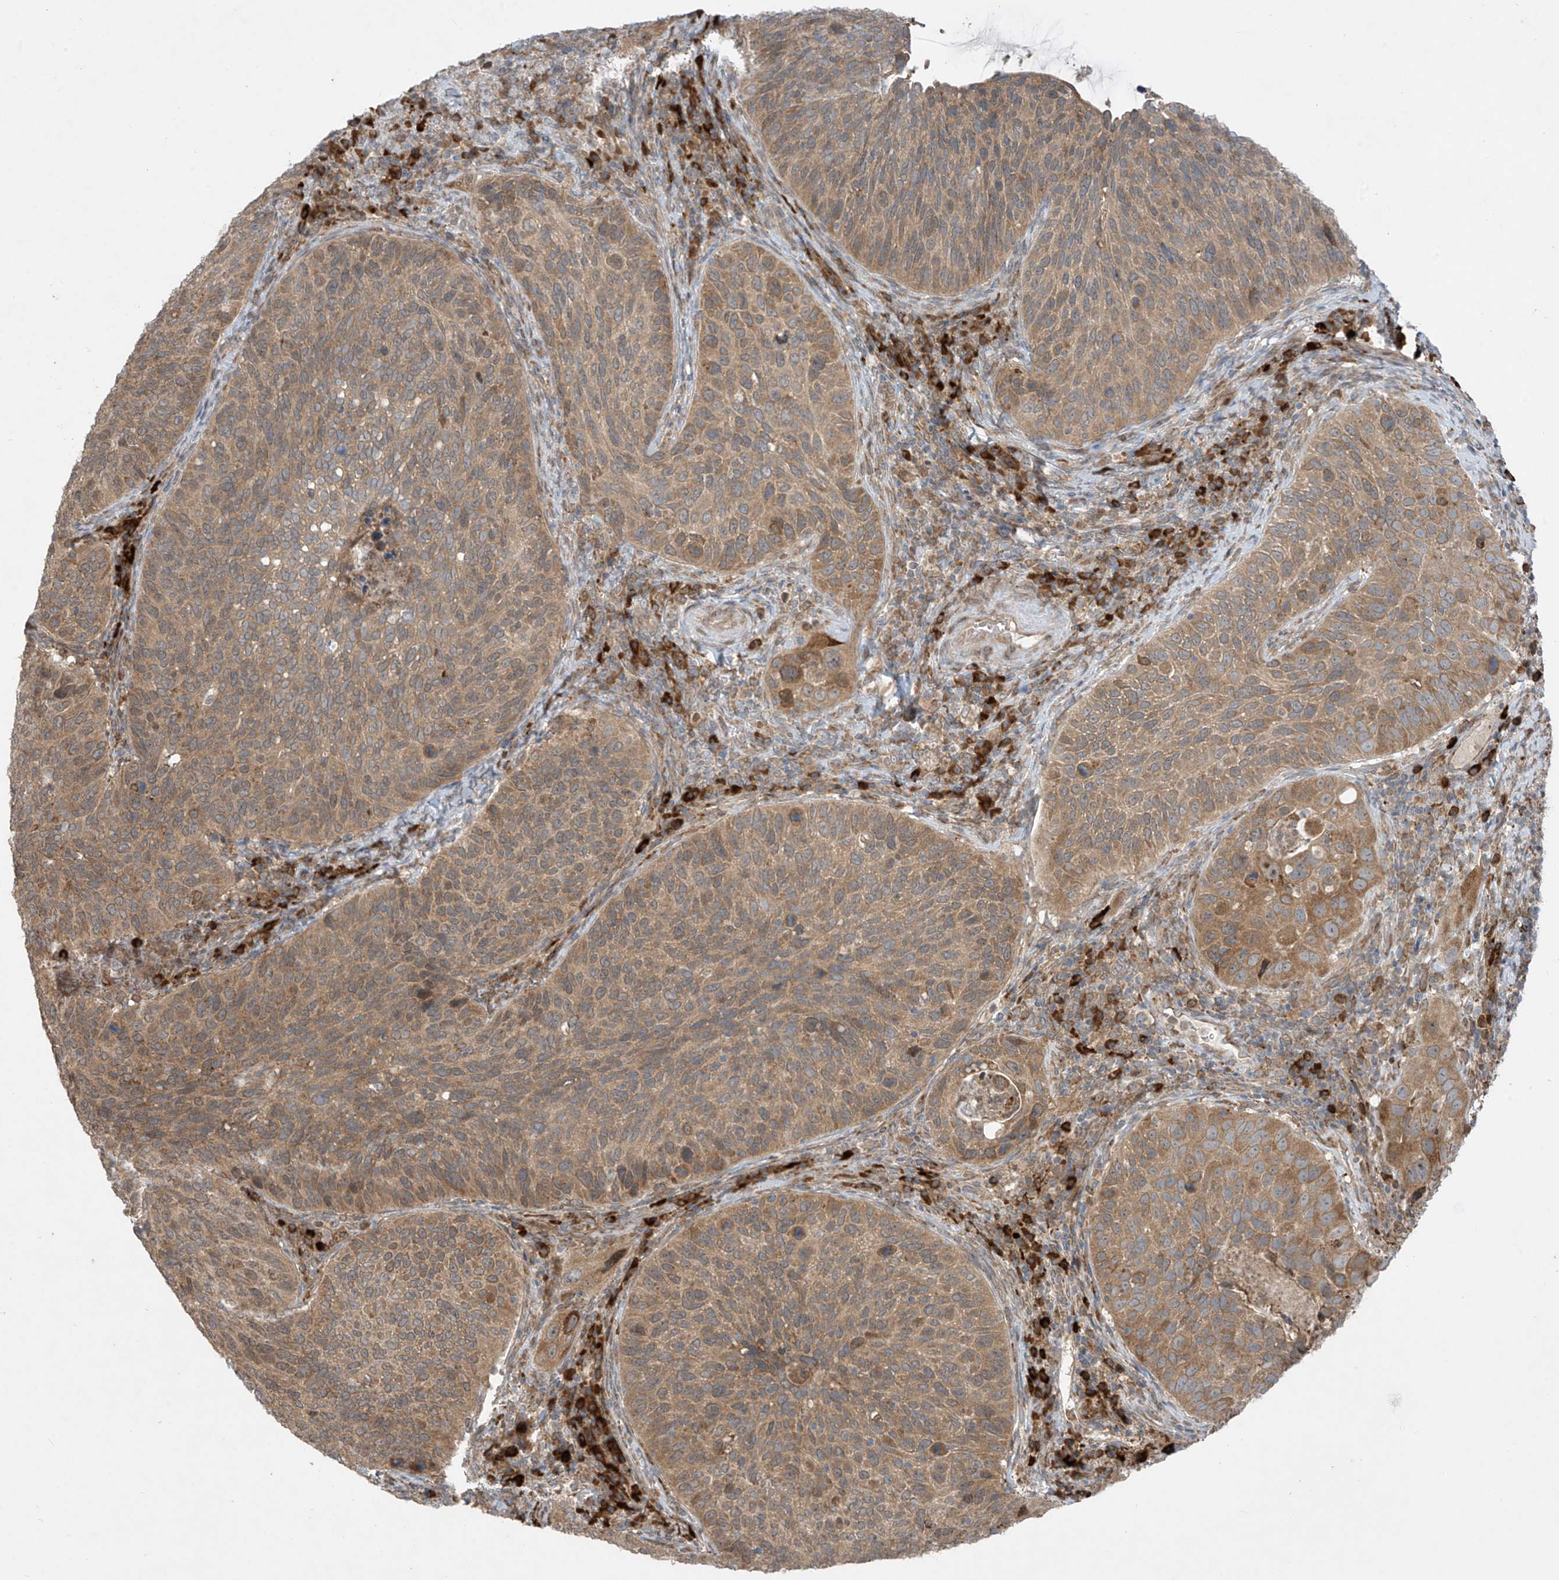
{"staining": {"intensity": "moderate", "quantity": ">75%", "location": "cytoplasmic/membranous"}, "tissue": "cervical cancer", "cell_type": "Tumor cells", "image_type": "cancer", "snomed": [{"axis": "morphology", "description": "Squamous cell carcinoma, NOS"}, {"axis": "topography", "description": "Cervix"}], "caption": "Tumor cells display medium levels of moderate cytoplasmic/membranous expression in about >75% of cells in cervical cancer (squamous cell carcinoma).", "gene": "PPAT", "patient": {"sex": "female", "age": 38}}